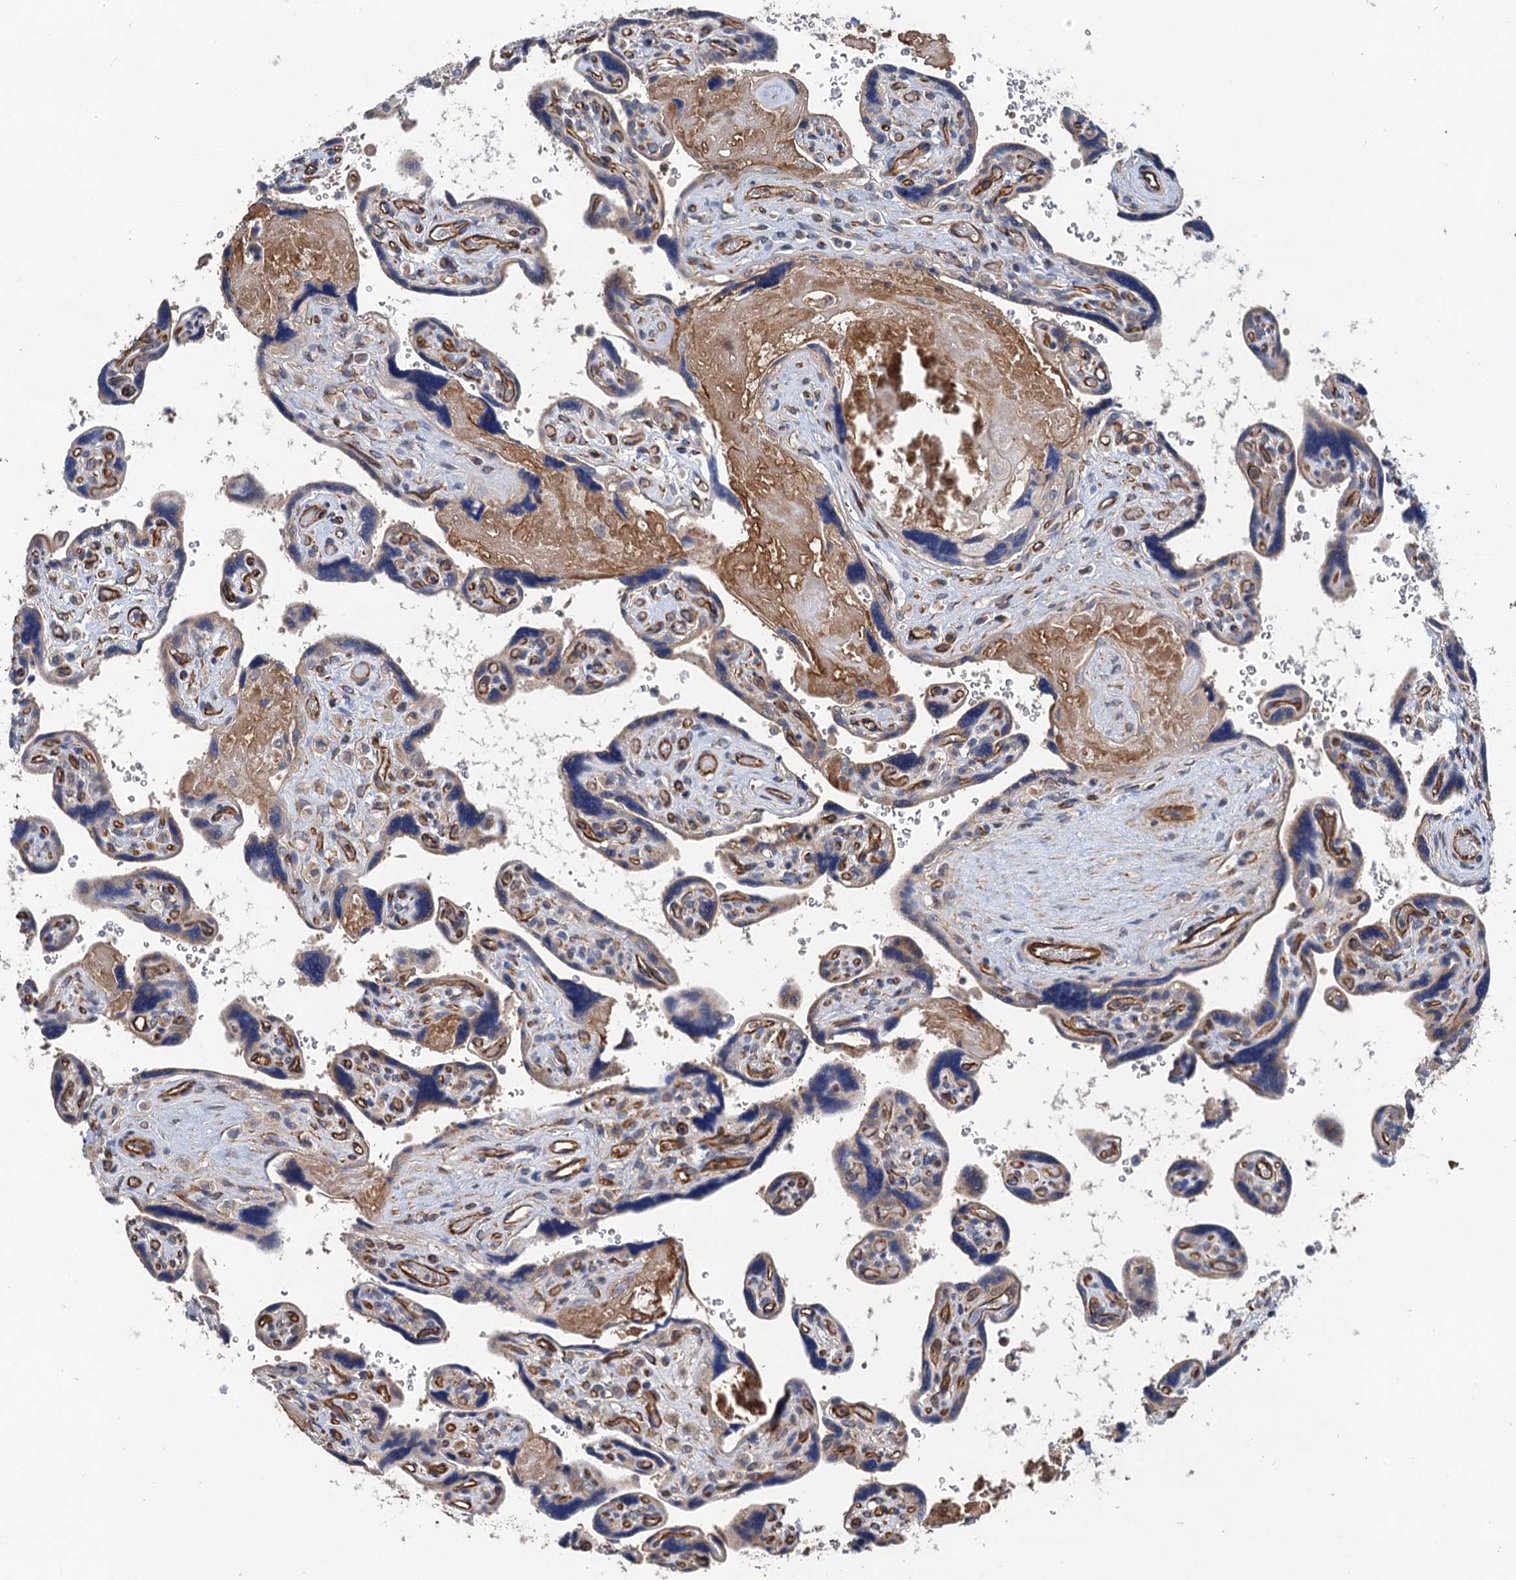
{"staining": {"intensity": "moderate", "quantity": ">75%", "location": "cytoplasmic/membranous"}, "tissue": "placenta", "cell_type": "Decidual cells", "image_type": "normal", "snomed": [{"axis": "morphology", "description": "Normal tissue, NOS"}, {"axis": "topography", "description": "Placenta"}], "caption": "This is a histology image of immunohistochemistry staining of benign placenta, which shows moderate expression in the cytoplasmic/membranous of decidual cells.", "gene": "PJA2", "patient": {"sex": "female", "age": 39}}